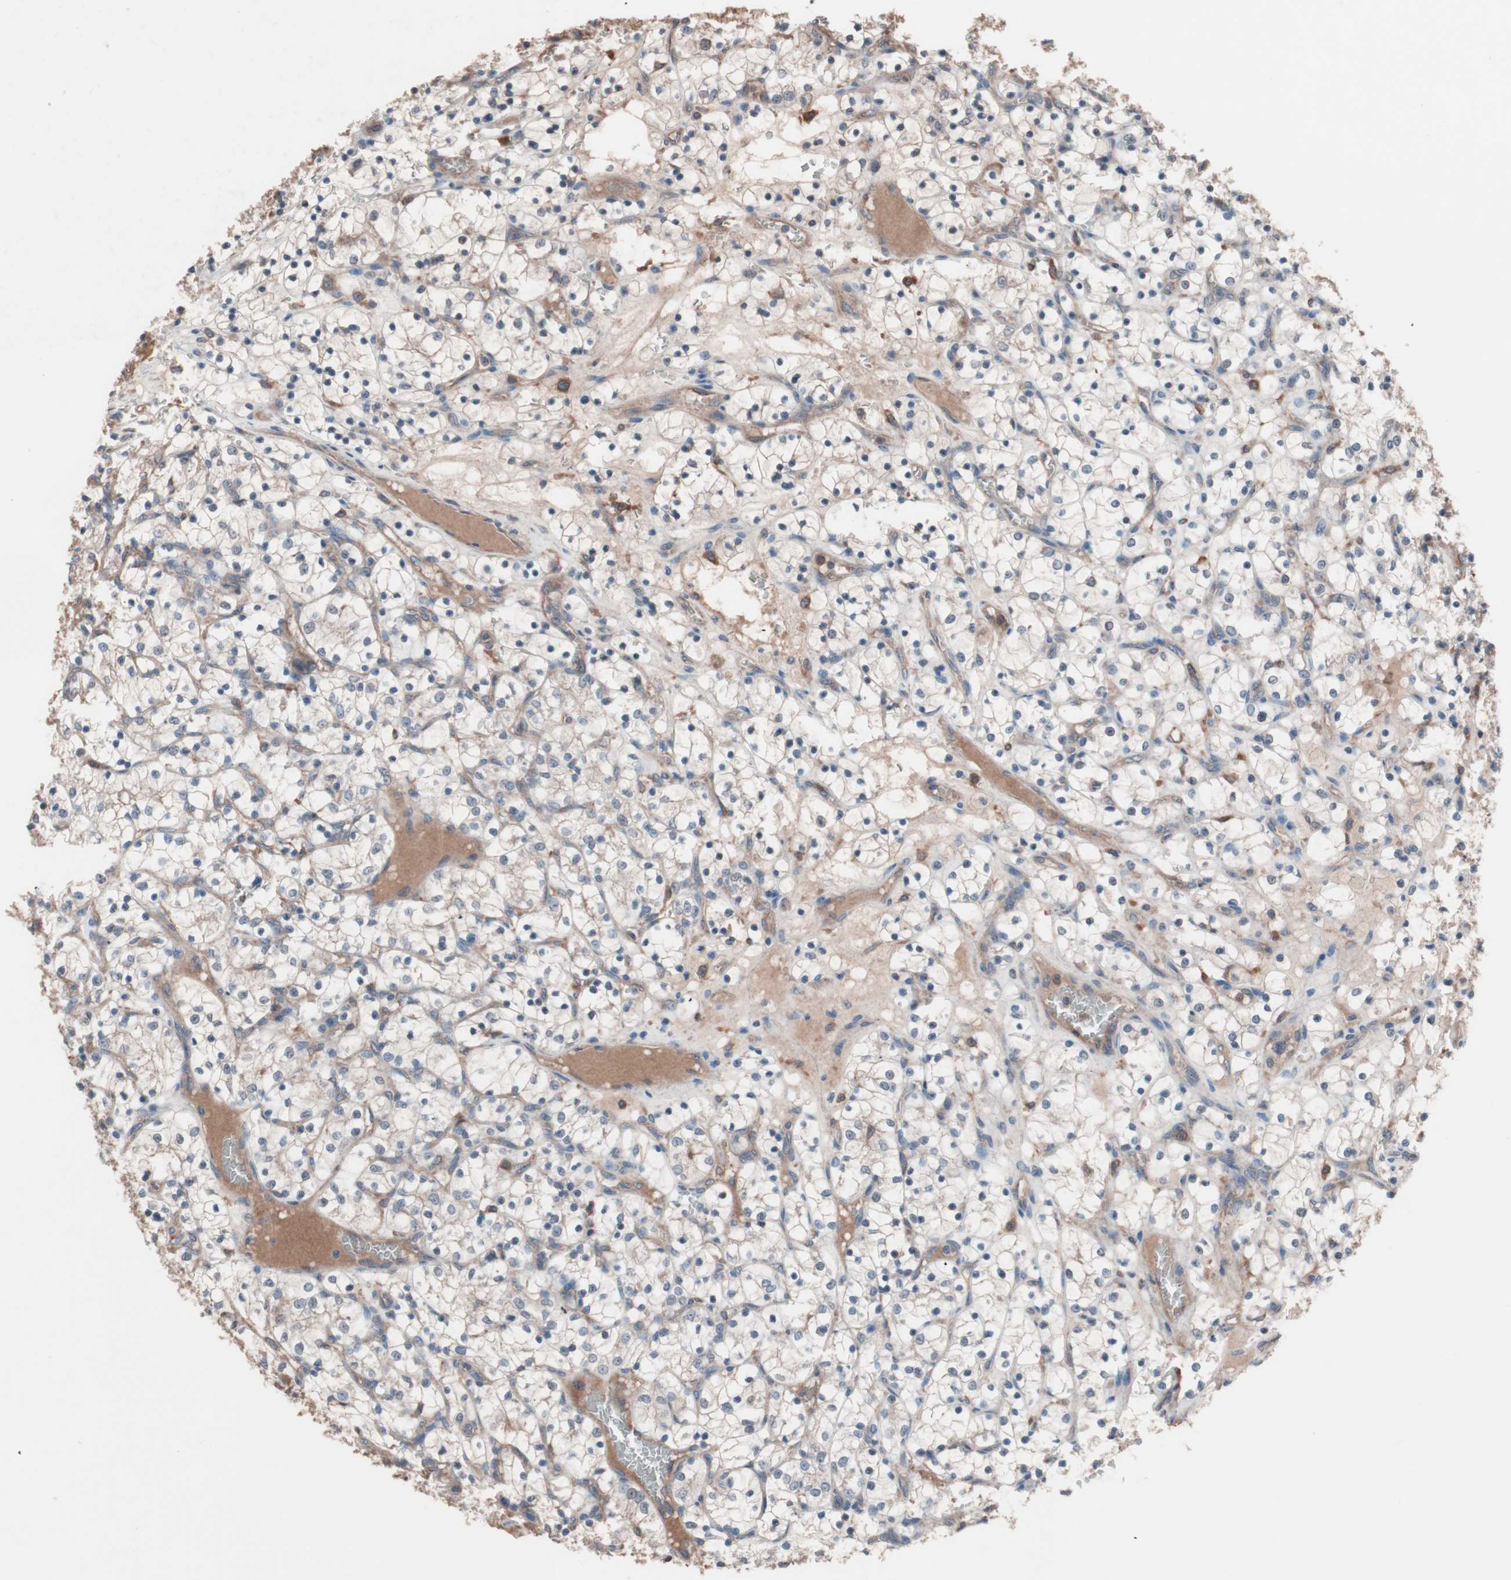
{"staining": {"intensity": "weak", "quantity": "<25%", "location": "cytoplasmic/membranous"}, "tissue": "renal cancer", "cell_type": "Tumor cells", "image_type": "cancer", "snomed": [{"axis": "morphology", "description": "Adenocarcinoma, NOS"}, {"axis": "topography", "description": "Kidney"}], "caption": "Renal cancer (adenocarcinoma) was stained to show a protein in brown. There is no significant expression in tumor cells.", "gene": "ATG7", "patient": {"sex": "female", "age": 69}}